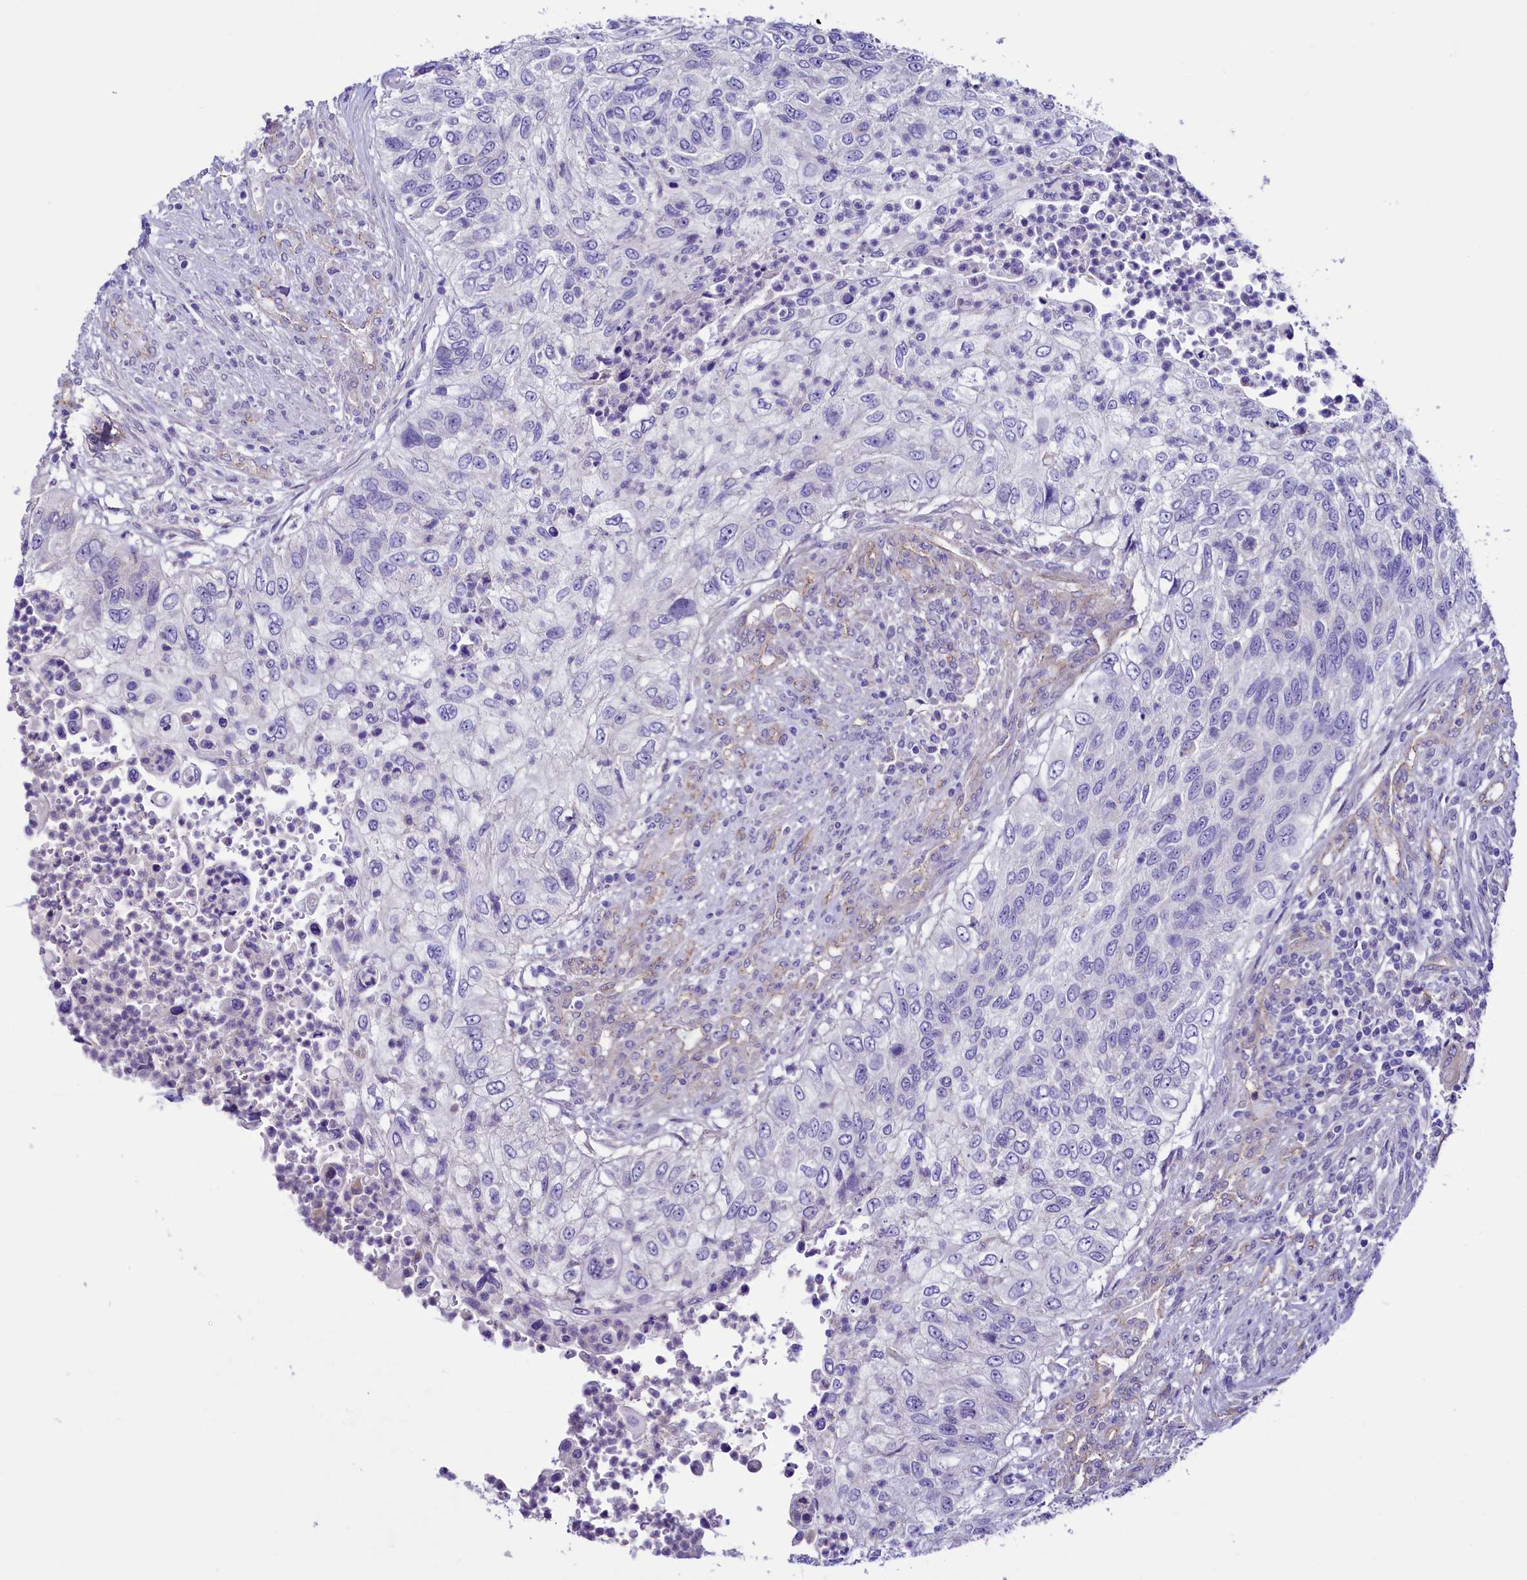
{"staining": {"intensity": "negative", "quantity": "none", "location": "none"}, "tissue": "urothelial cancer", "cell_type": "Tumor cells", "image_type": "cancer", "snomed": [{"axis": "morphology", "description": "Urothelial carcinoma, High grade"}, {"axis": "topography", "description": "Urinary bladder"}], "caption": "DAB (3,3'-diaminobenzidine) immunohistochemical staining of human high-grade urothelial carcinoma exhibits no significant staining in tumor cells.", "gene": "SLF1", "patient": {"sex": "female", "age": 60}}